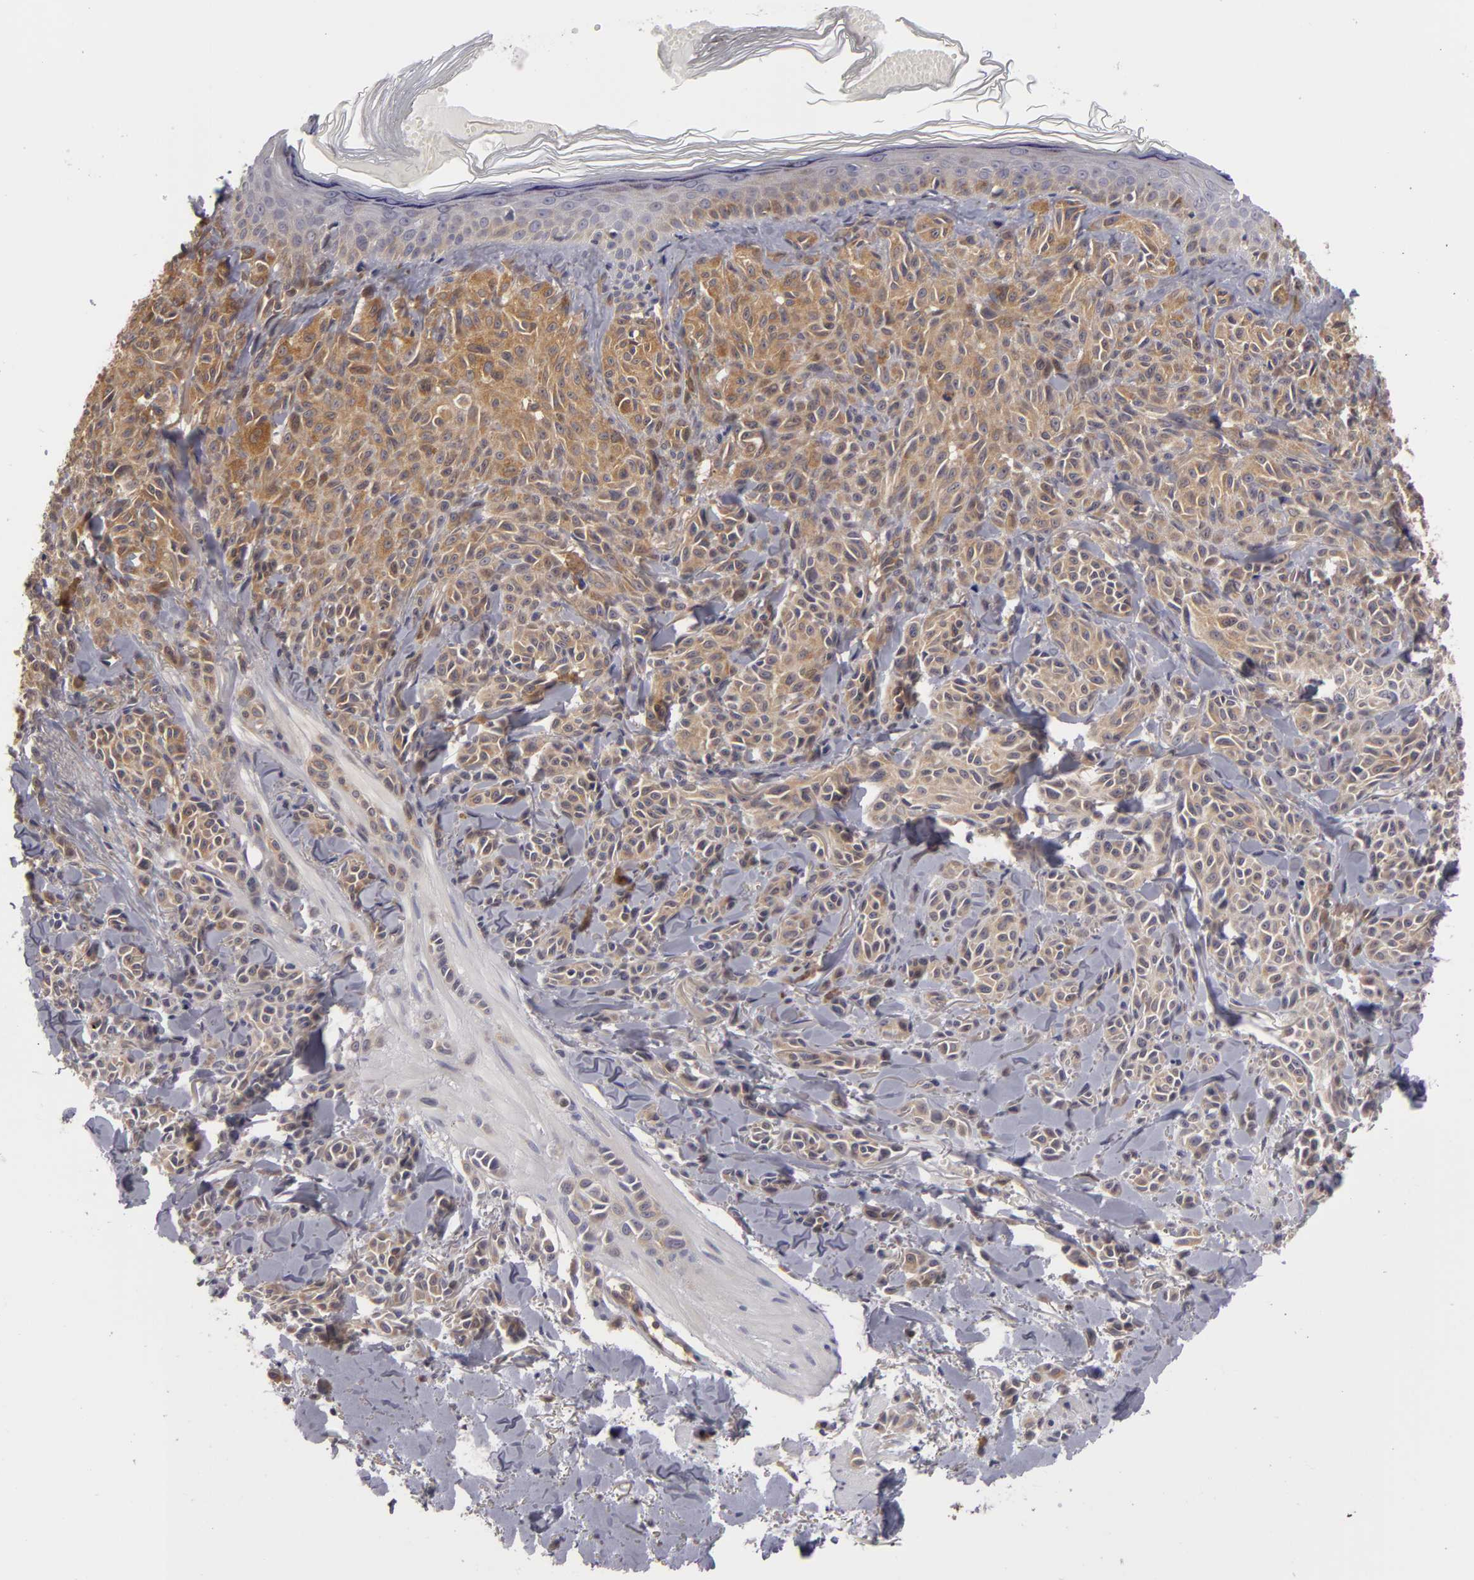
{"staining": {"intensity": "weak", "quantity": ">75%", "location": "cytoplasmic/membranous"}, "tissue": "melanoma", "cell_type": "Tumor cells", "image_type": "cancer", "snomed": [{"axis": "morphology", "description": "Malignant melanoma, NOS"}, {"axis": "topography", "description": "Skin"}], "caption": "Immunohistochemistry photomicrograph of human melanoma stained for a protein (brown), which reveals low levels of weak cytoplasmic/membranous expression in approximately >75% of tumor cells.", "gene": "ZNF229", "patient": {"sex": "female", "age": 73}}